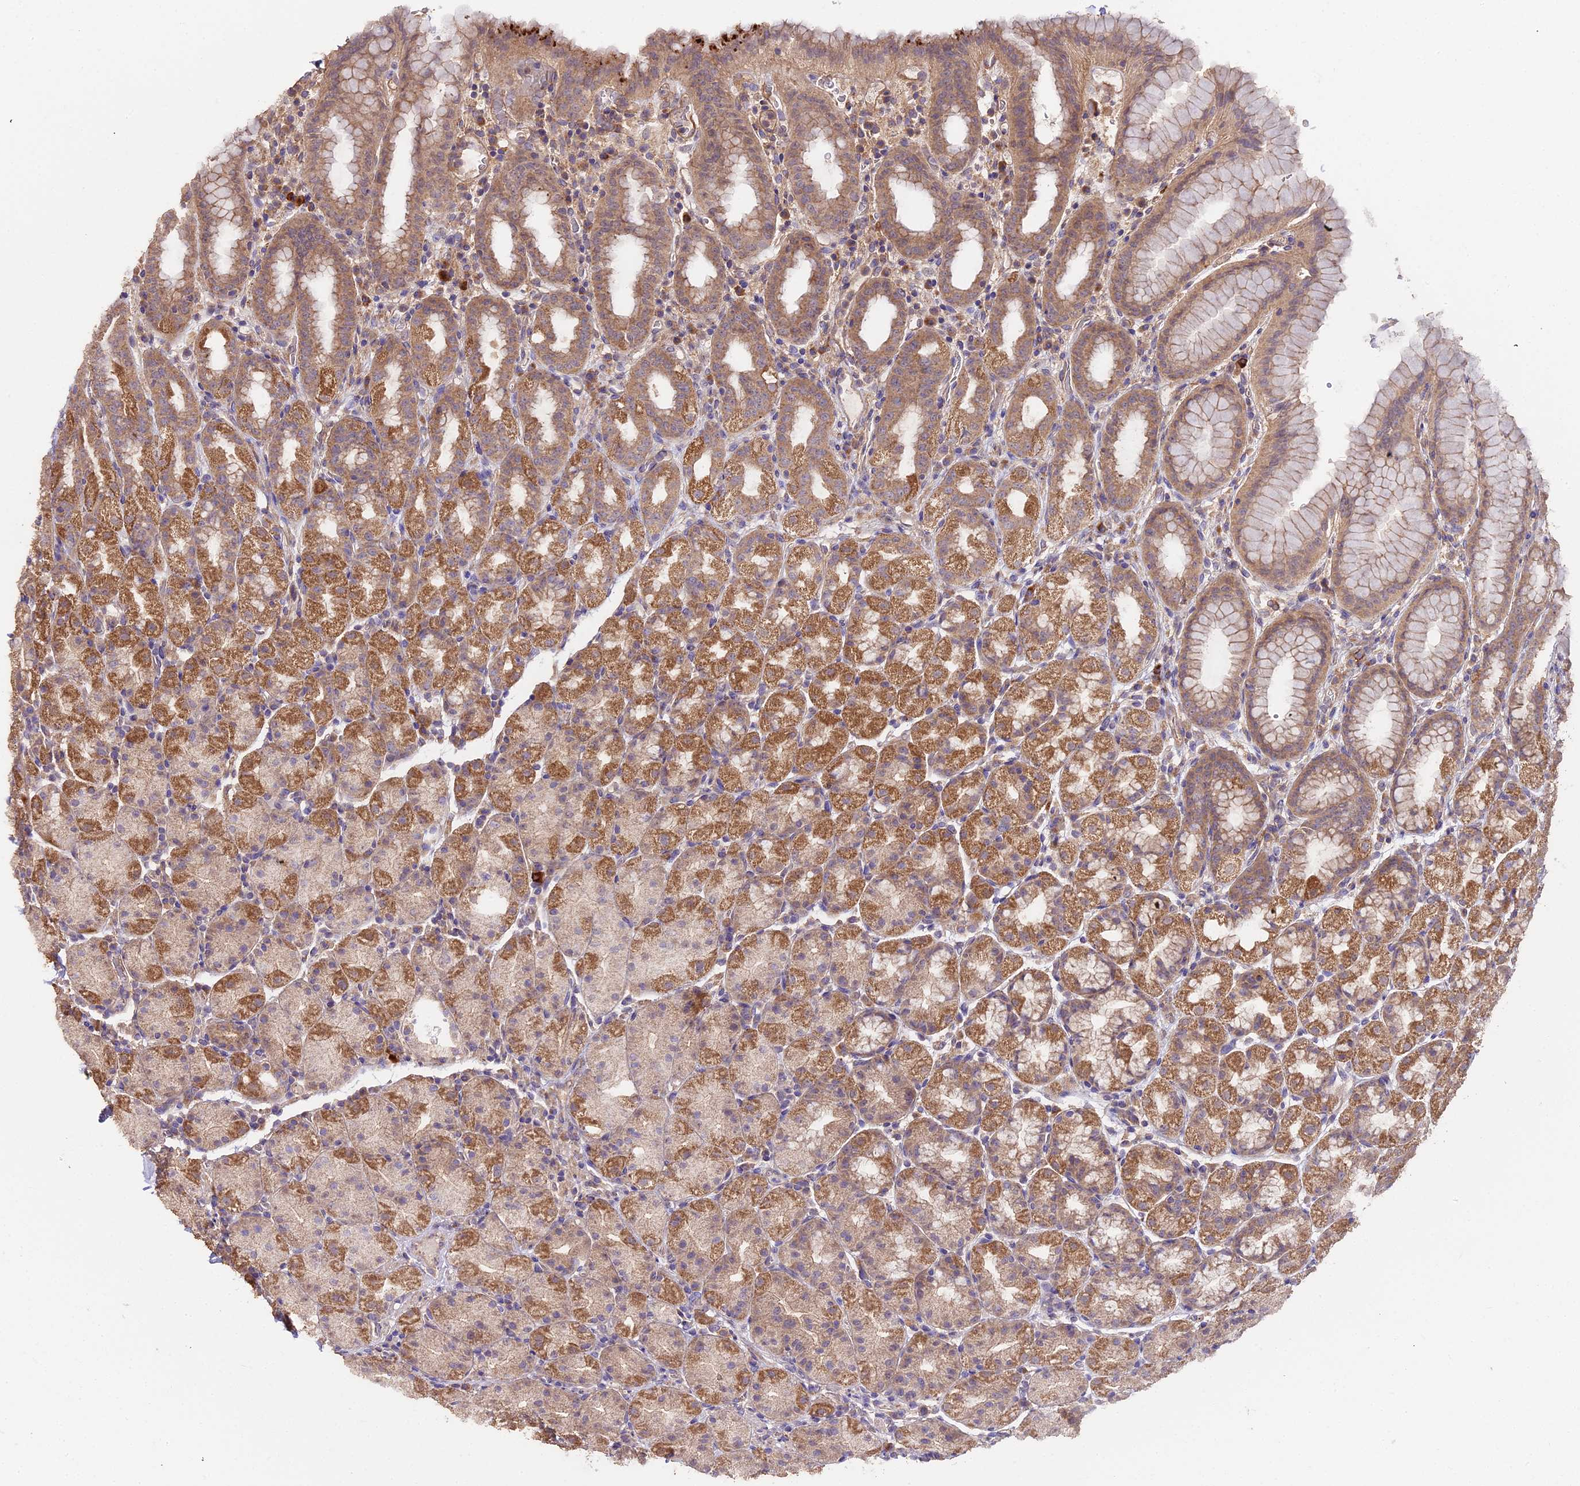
{"staining": {"intensity": "strong", "quantity": ">75%", "location": "cytoplasmic/membranous"}, "tissue": "stomach", "cell_type": "Glandular cells", "image_type": "normal", "snomed": [{"axis": "morphology", "description": "Normal tissue, NOS"}, {"axis": "topography", "description": "Stomach, upper"}, {"axis": "topography", "description": "Stomach, lower"}, {"axis": "topography", "description": "Small intestine"}], "caption": "Protein expression analysis of normal stomach shows strong cytoplasmic/membranous staining in approximately >75% of glandular cells.", "gene": "METTL13", "patient": {"sex": "male", "age": 68}}